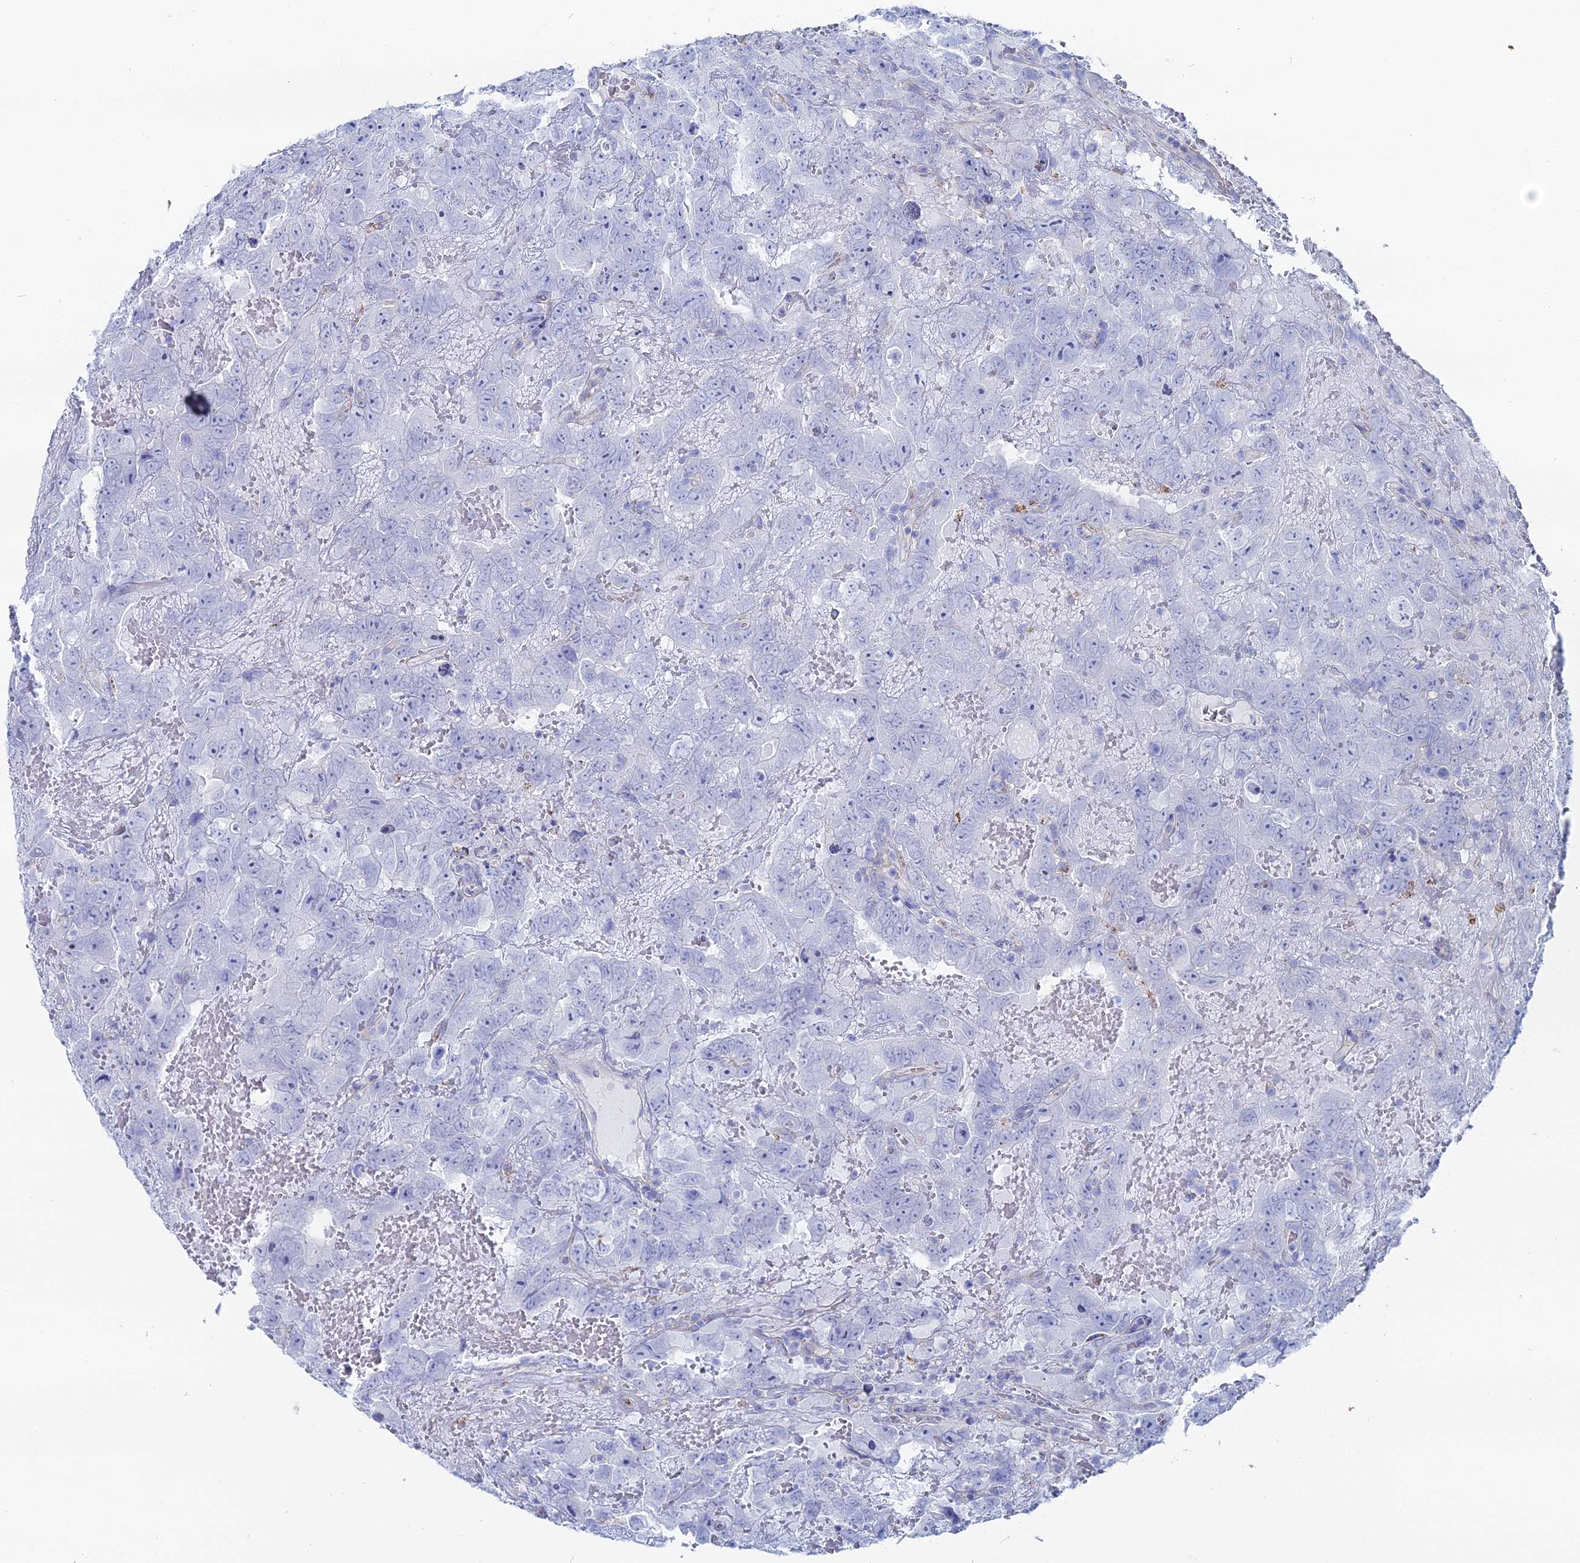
{"staining": {"intensity": "negative", "quantity": "none", "location": "none"}, "tissue": "testis cancer", "cell_type": "Tumor cells", "image_type": "cancer", "snomed": [{"axis": "morphology", "description": "Carcinoma, Embryonal, NOS"}, {"axis": "topography", "description": "Testis"}], "caption": "DAB (3,3'-diaminobenzidine) immunohistochemical staining of embryonal carcinoma (testis) exhibits no significant positivity in tumor cells.", "gene": "DHX34", "patient": {"sex": "male", "age": 45}}